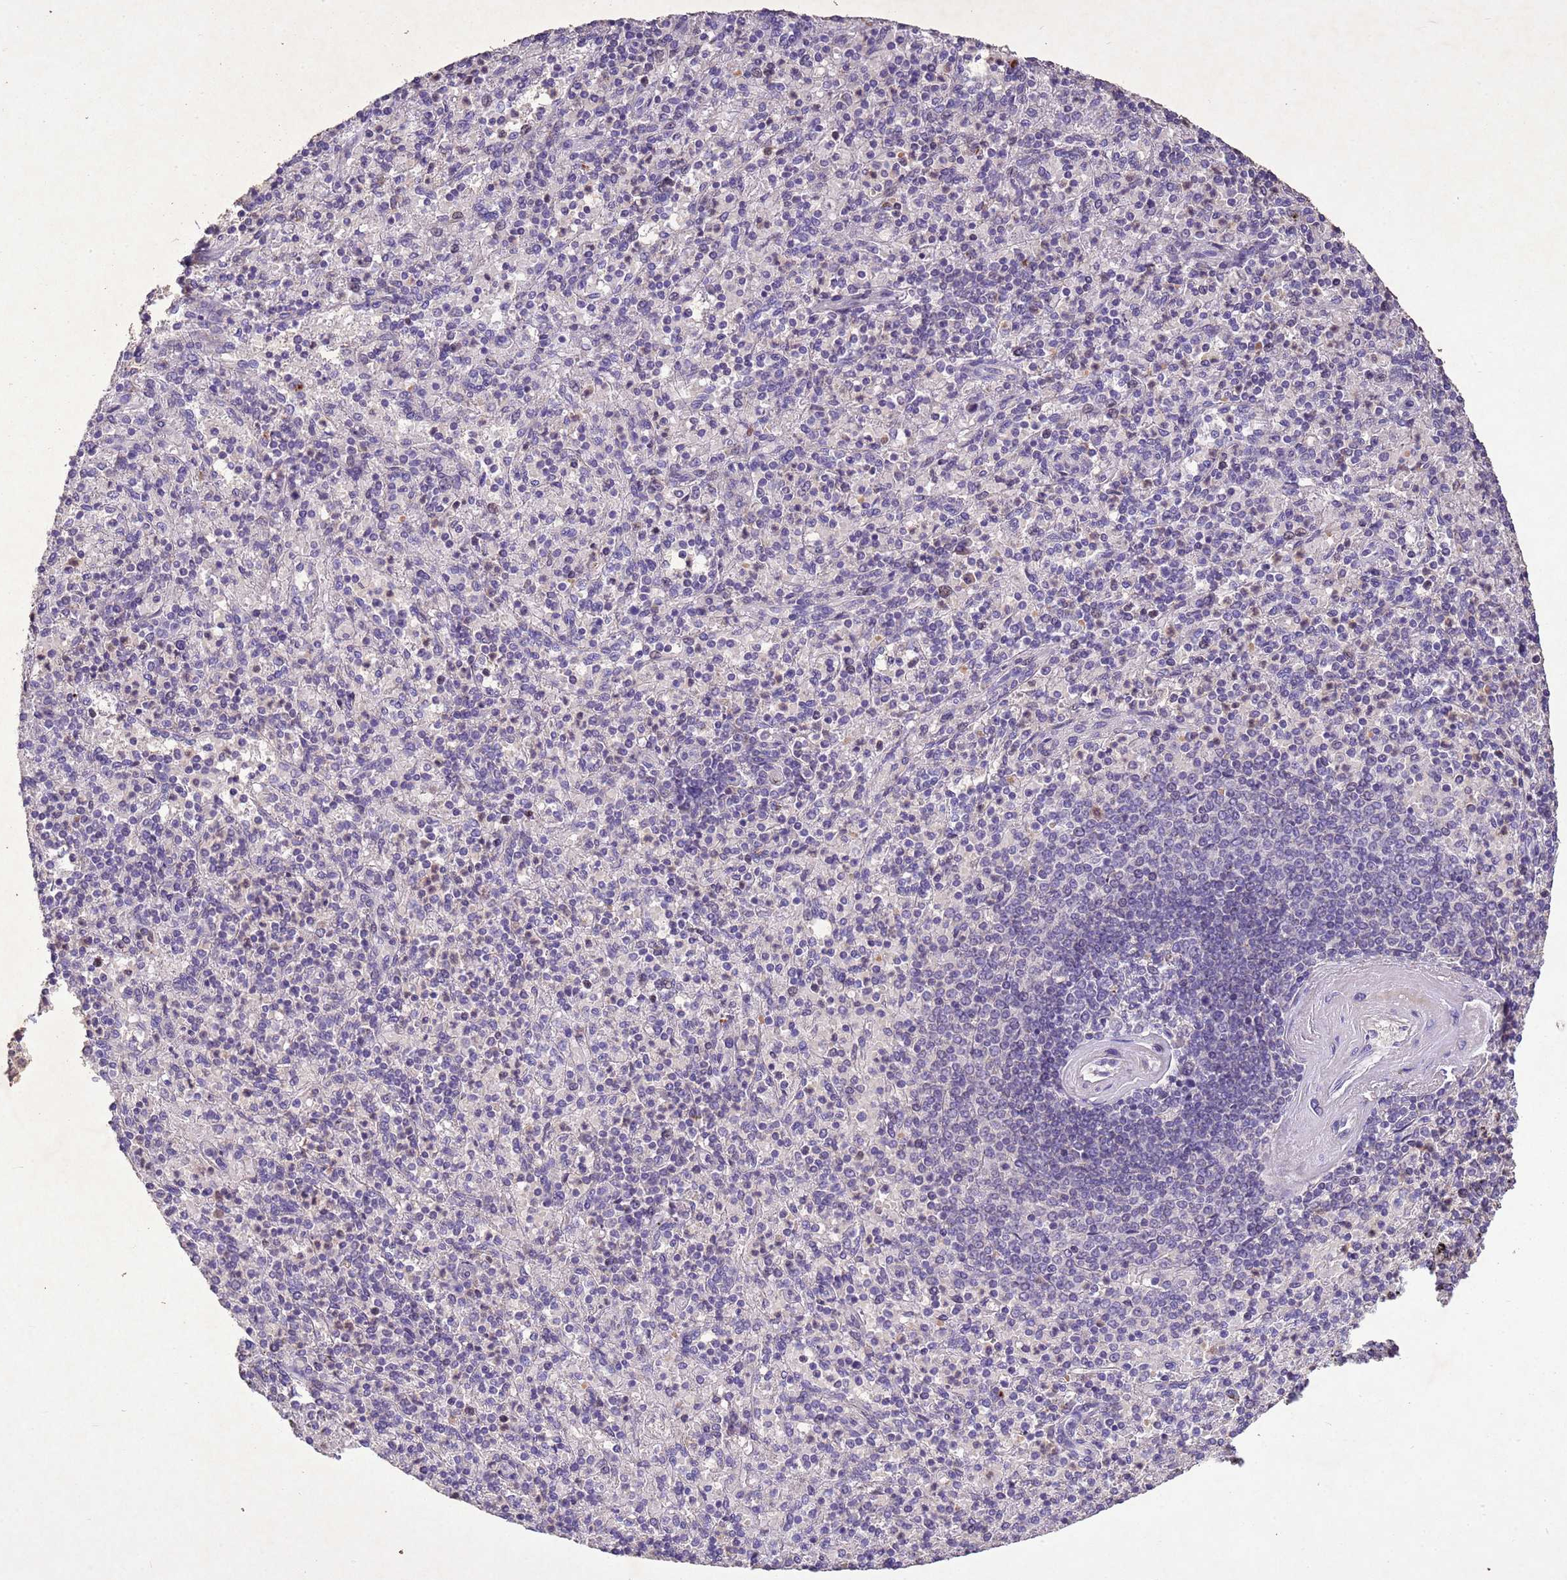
{"staining": {"intensity": "weak", "quantity": "<25%", "location": "cytoplasmic/membranous"}, "tissue": "spleen", "cell_type": "Cells in red pulp", "image_type": "normal", "snomed": [{"axis": "morphology", "description": "Normal tissue, NOS"}, {"axis": "topography", "description": "Spleen"}], "caption": "High power microscopy micrograph of an immunohistochemistry histopathology image of normal spleen, revealing no significant positivity in cells in red pulp.", "gene": "NLRP11", "patient": {"sex": "male", "age": 82}}